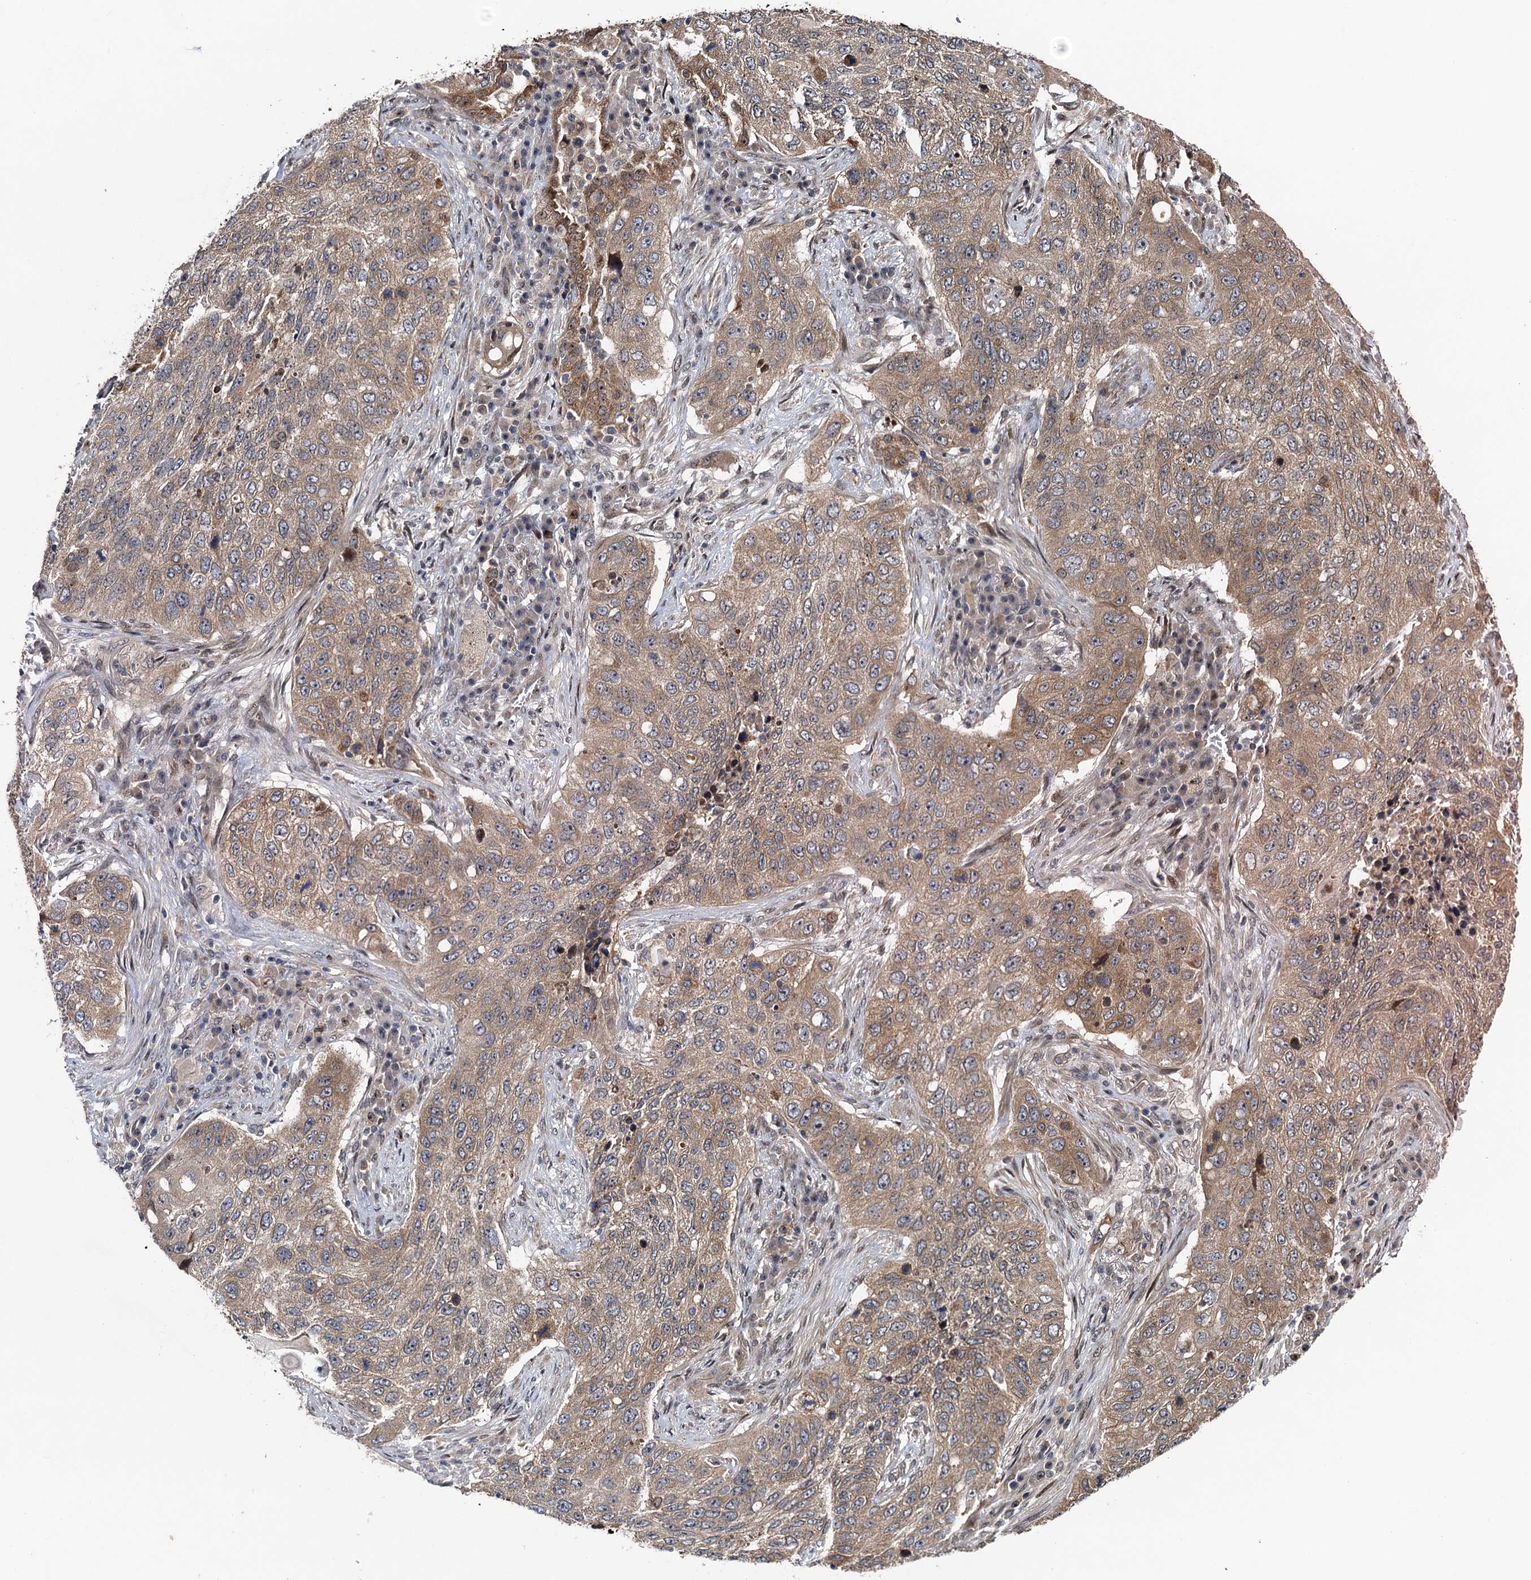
{"staining": {"intensity": "moderate", "quantity": ">75%", "location": "cytoplasmic/membranous"}, "tissue": "lung cancer", "cell_type": "Tumor cells", "image_type": "cancer", "snomed": [{"axis": "morphology", "description": "Squamous cell carcinoma, NOS"}, {"axis": "topography", "description": "Lung"}], "caption": "Protein expression analysis of human lung cancer reveals moderate cytoplasmic/membranous expression in about >75% of tumor cells. The staining was performed using DAB (3,3'-diaminobenzidine) to visualize the protein expression in brown, while the nuclei were stained in blue with hematoxylin (Magnification: 20x).", "gene": "EVX2", "patient": {"sex": "female", "age": 63}}